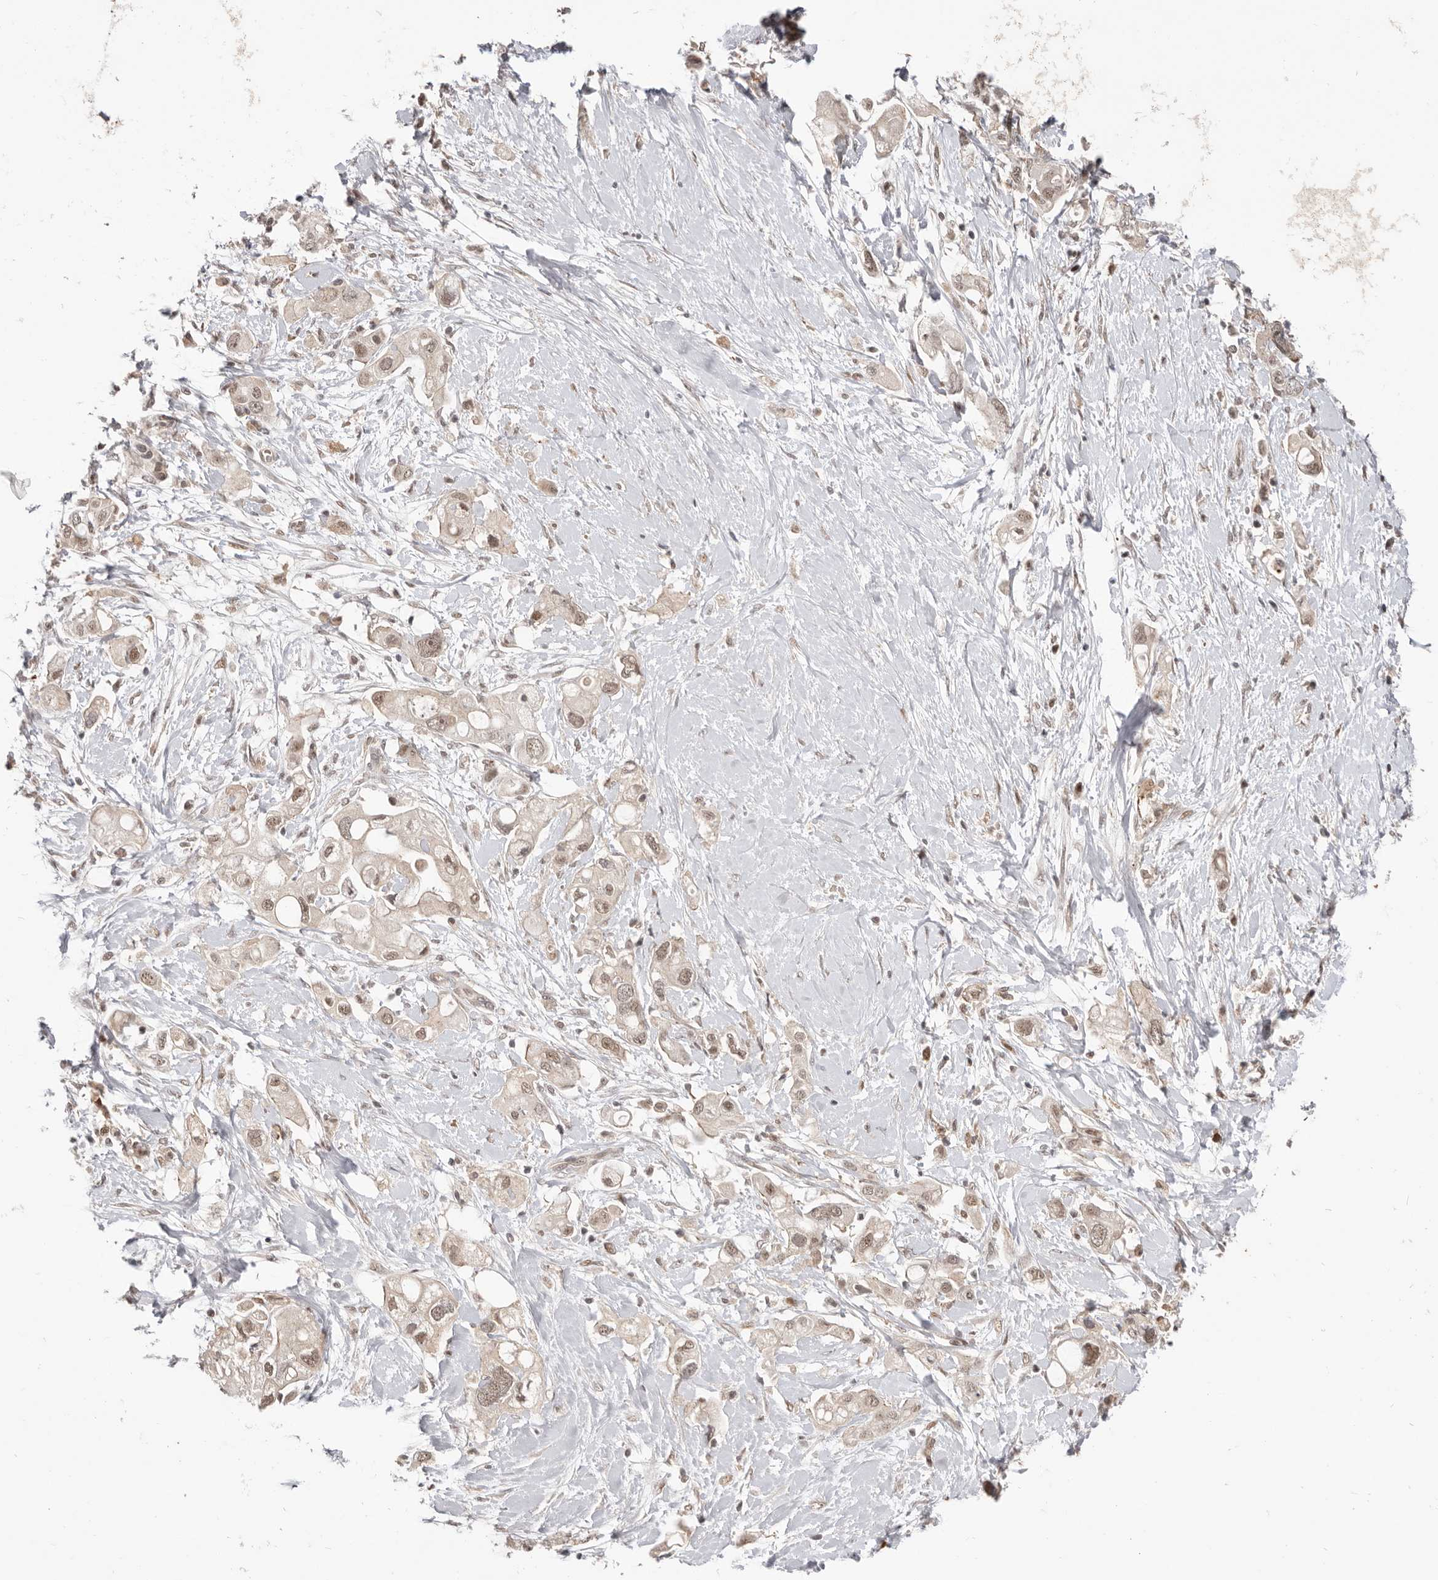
{"staining": {"intensity": "weak", "quantity": ">75%", "location": "nuclear"}, "tissue": "pancreatic cancer", "cell_type": "Tumor cells", "image_type": "cancer", "snomed": [{"axis": "morphology", "description": "Adenocarcinoma, NOS"}, {"axis": "topography", "description": "Pancreas"}], "caption": "Immunohistochemistry (IHC) (DAB) staining of pancreatic adenocarcinoma reveals weak nuclear protein expression in approximately >75% of tumor cells. Ihc stains the protein in brown and the nuclei are stained blue.", "gene": "NCOA3", "patient": {"sex": "female", "age": 56}}